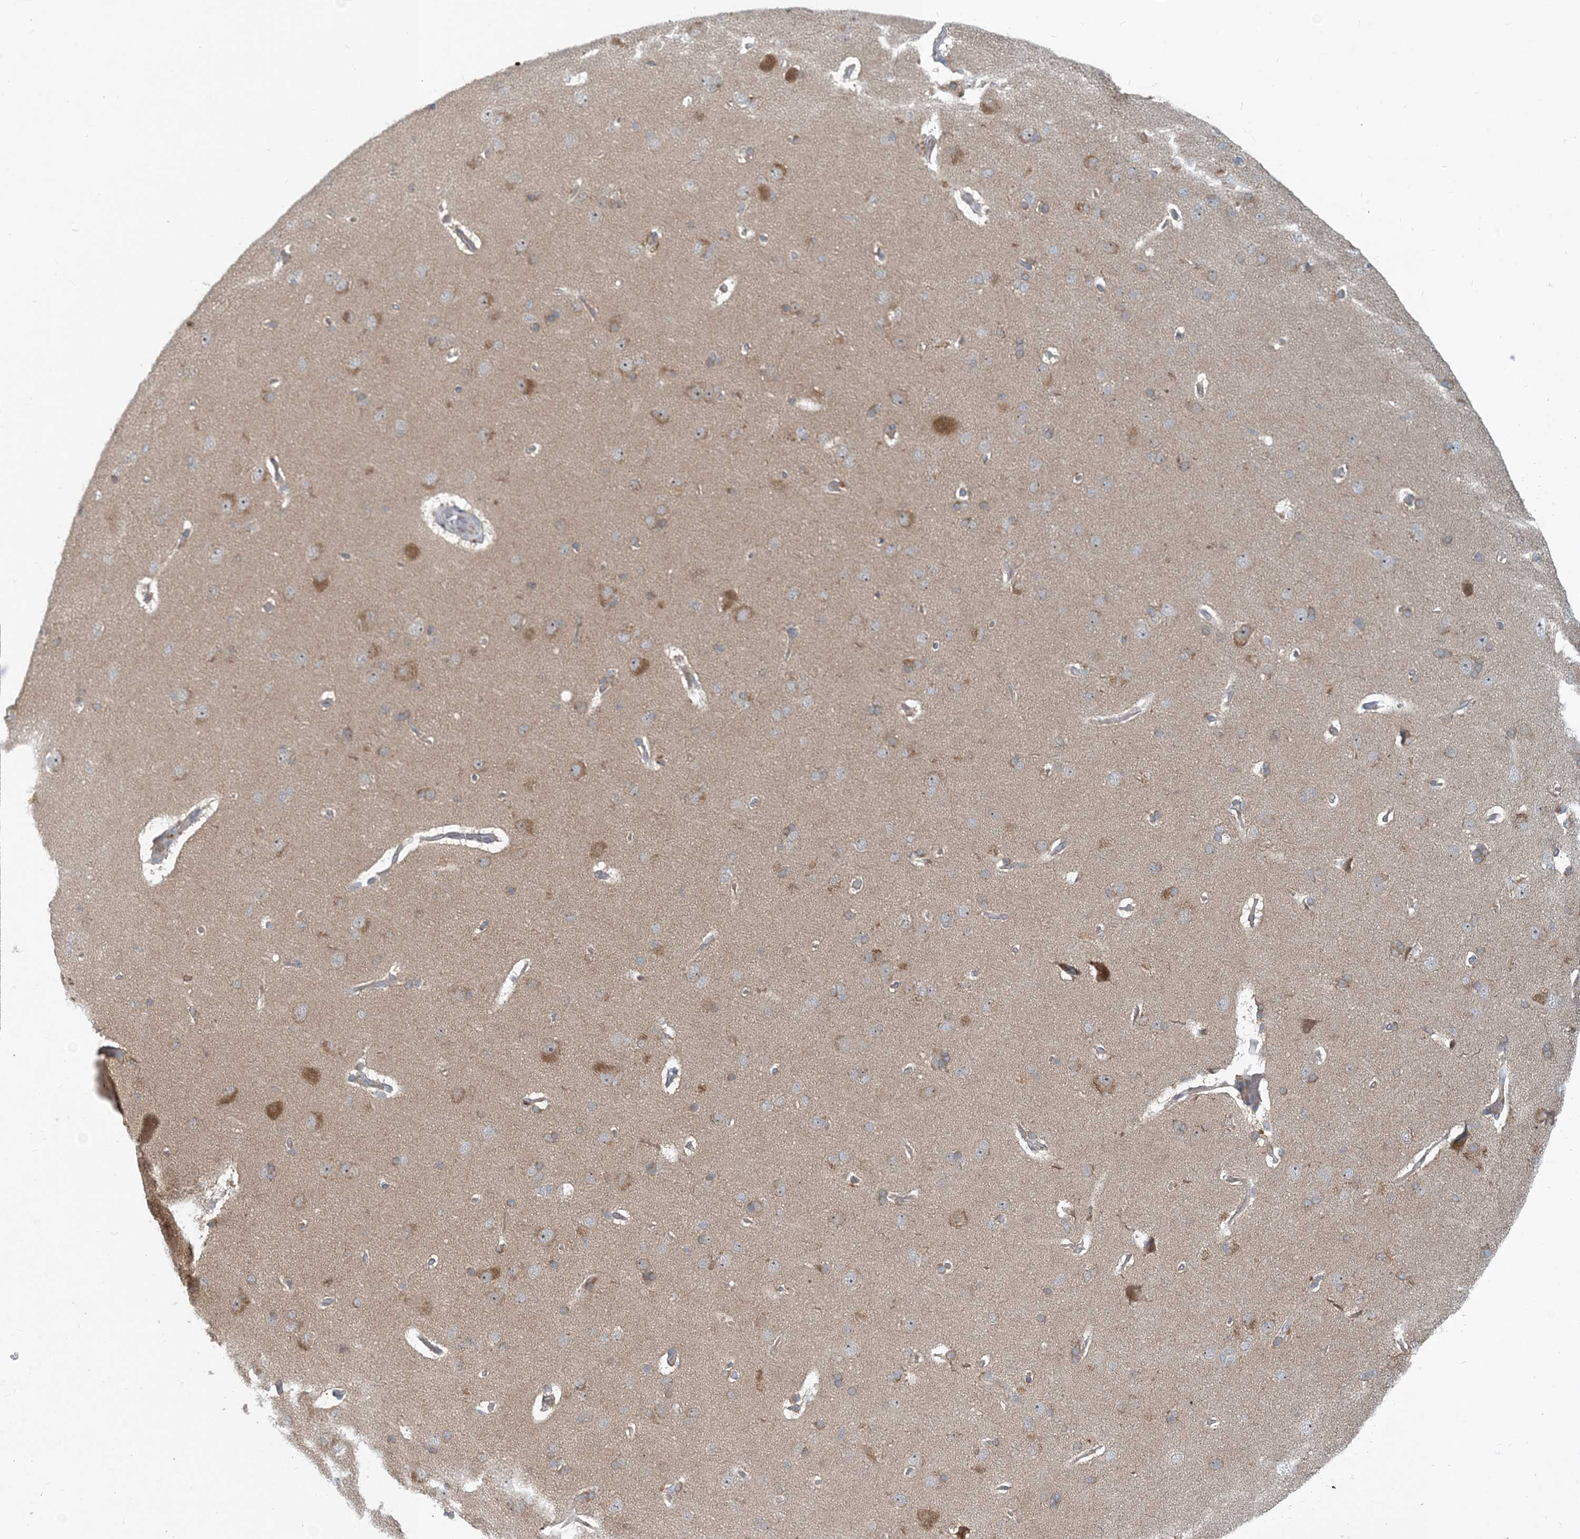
{"staining": {"intensity": "weak", "quantity": ">75%", "location": "cytoplasmic/membranous"}, "tissue": "cerebral cortex", "cell_type": "Endothelial cells", "image_type": "normal", "snomed": [{"axis": "morphology", "description": "Normal tissue, NOS"}, {"axis": "topography", "description": "Cerebral cortex"}], "caption": "Approximately >75% of endothelial cells in normal cerebral cortex reveal weak cytoplasmic/membranous protein positivity as visualized by brown immunohistochemical staining.", "gene": "CDS1", "patient": {"sex": "male", "age": 62}}